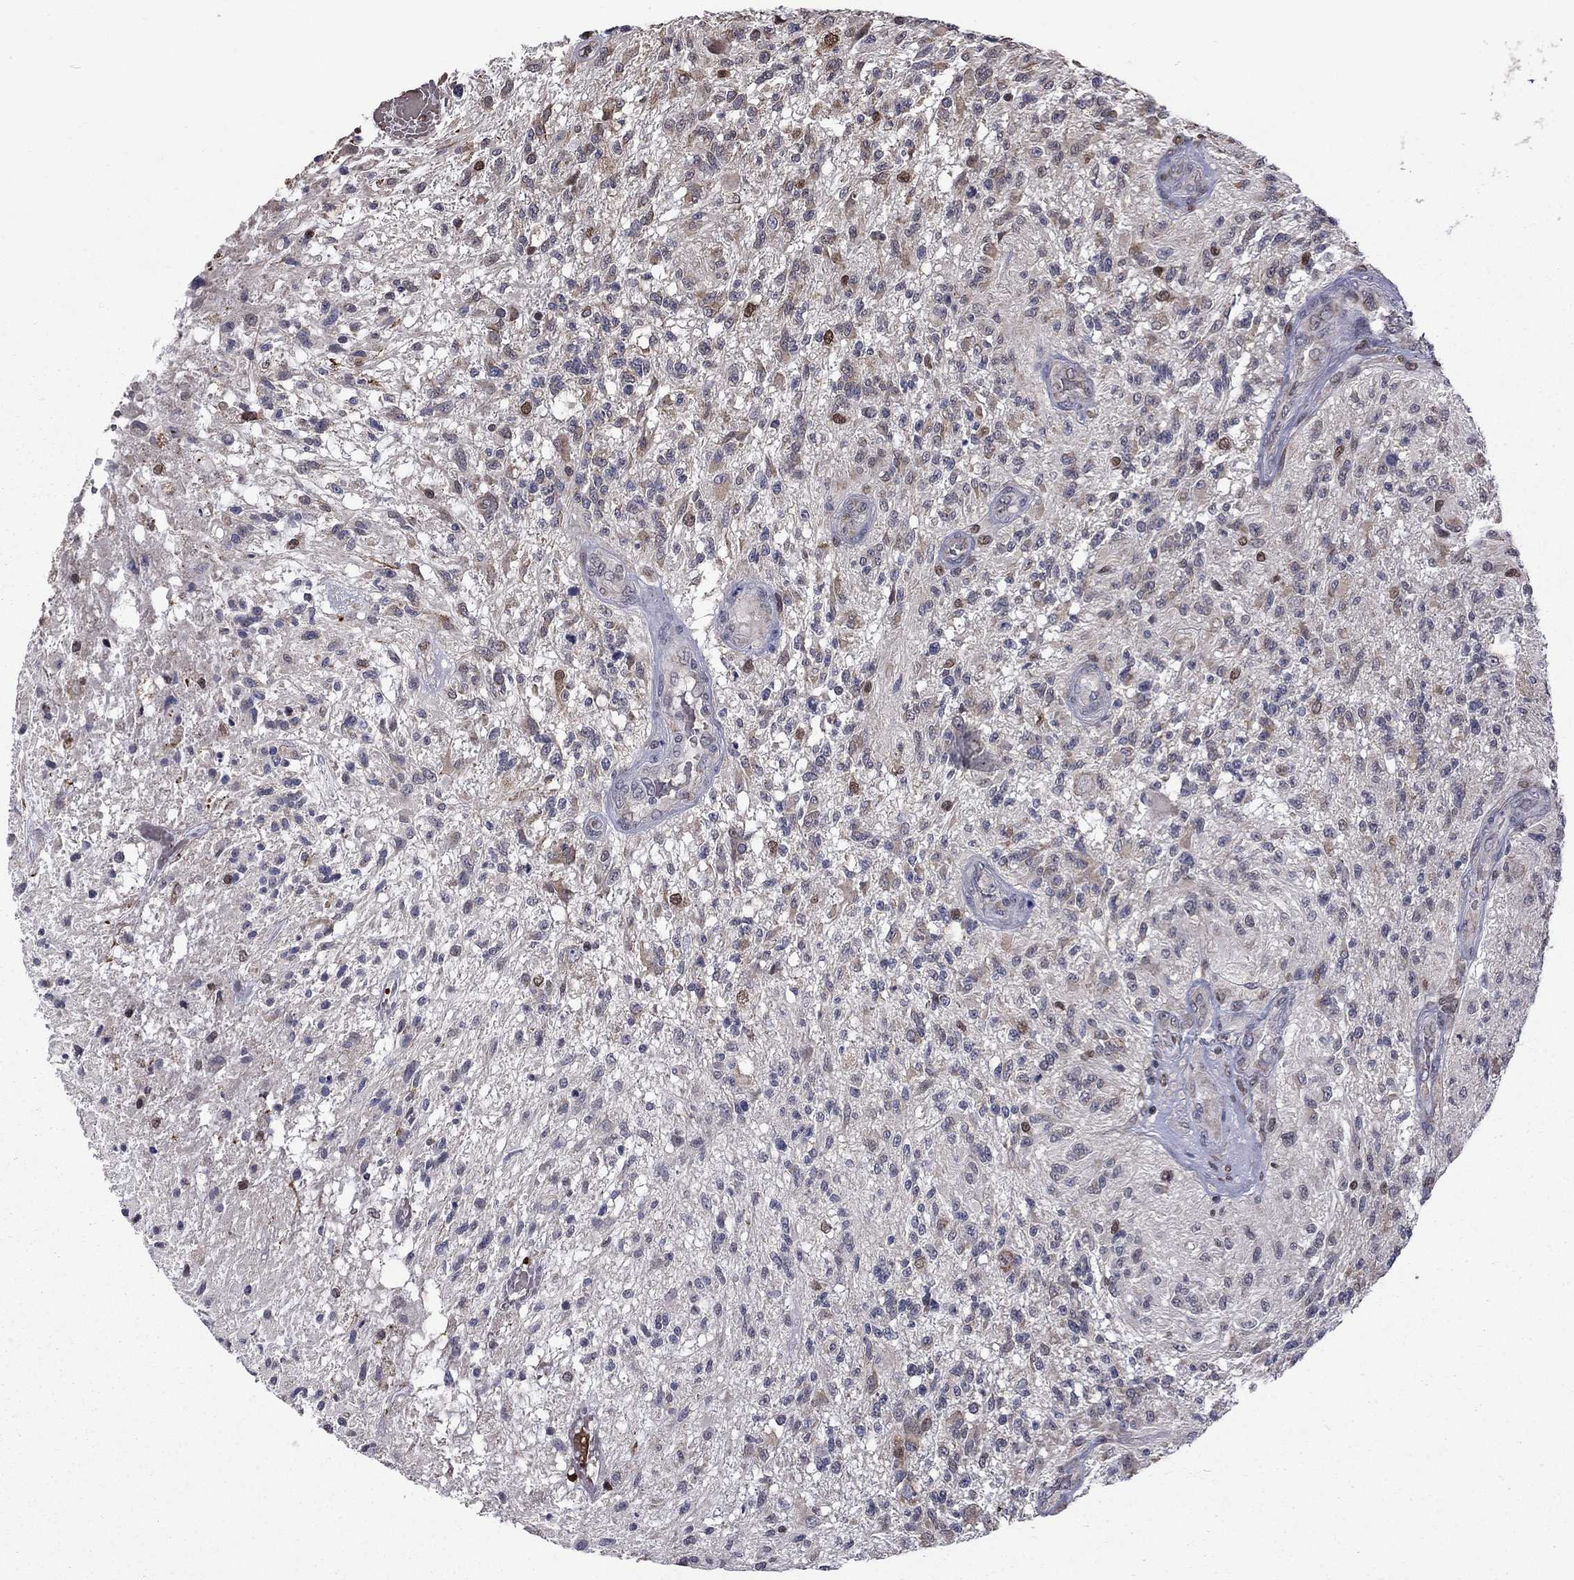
{"staining": {"intensity": "weak", "quantity": "<25%", "location": "cytoplasmic/membranous"}, "tissue": "glioma", "cell_type": "Tumor cells", "image_type": "cancer", "snomed": [{"axis": "morphology", "description": "Glioma, malignant, High grade"}, {"axis": "topography", "description": "Brain"}], "caption": "A micrograph of malignant glioma (high-grade) stained for a protein exhibits no brown staining in tumor cells. The staining was performed using DAB to visualize the protein expression in brown, while the nuclei were stained in blue with hematoxylin (Magnification: 20x).", "gene": "HSPB2", "patient": {"sex": "male", "age": 56}}